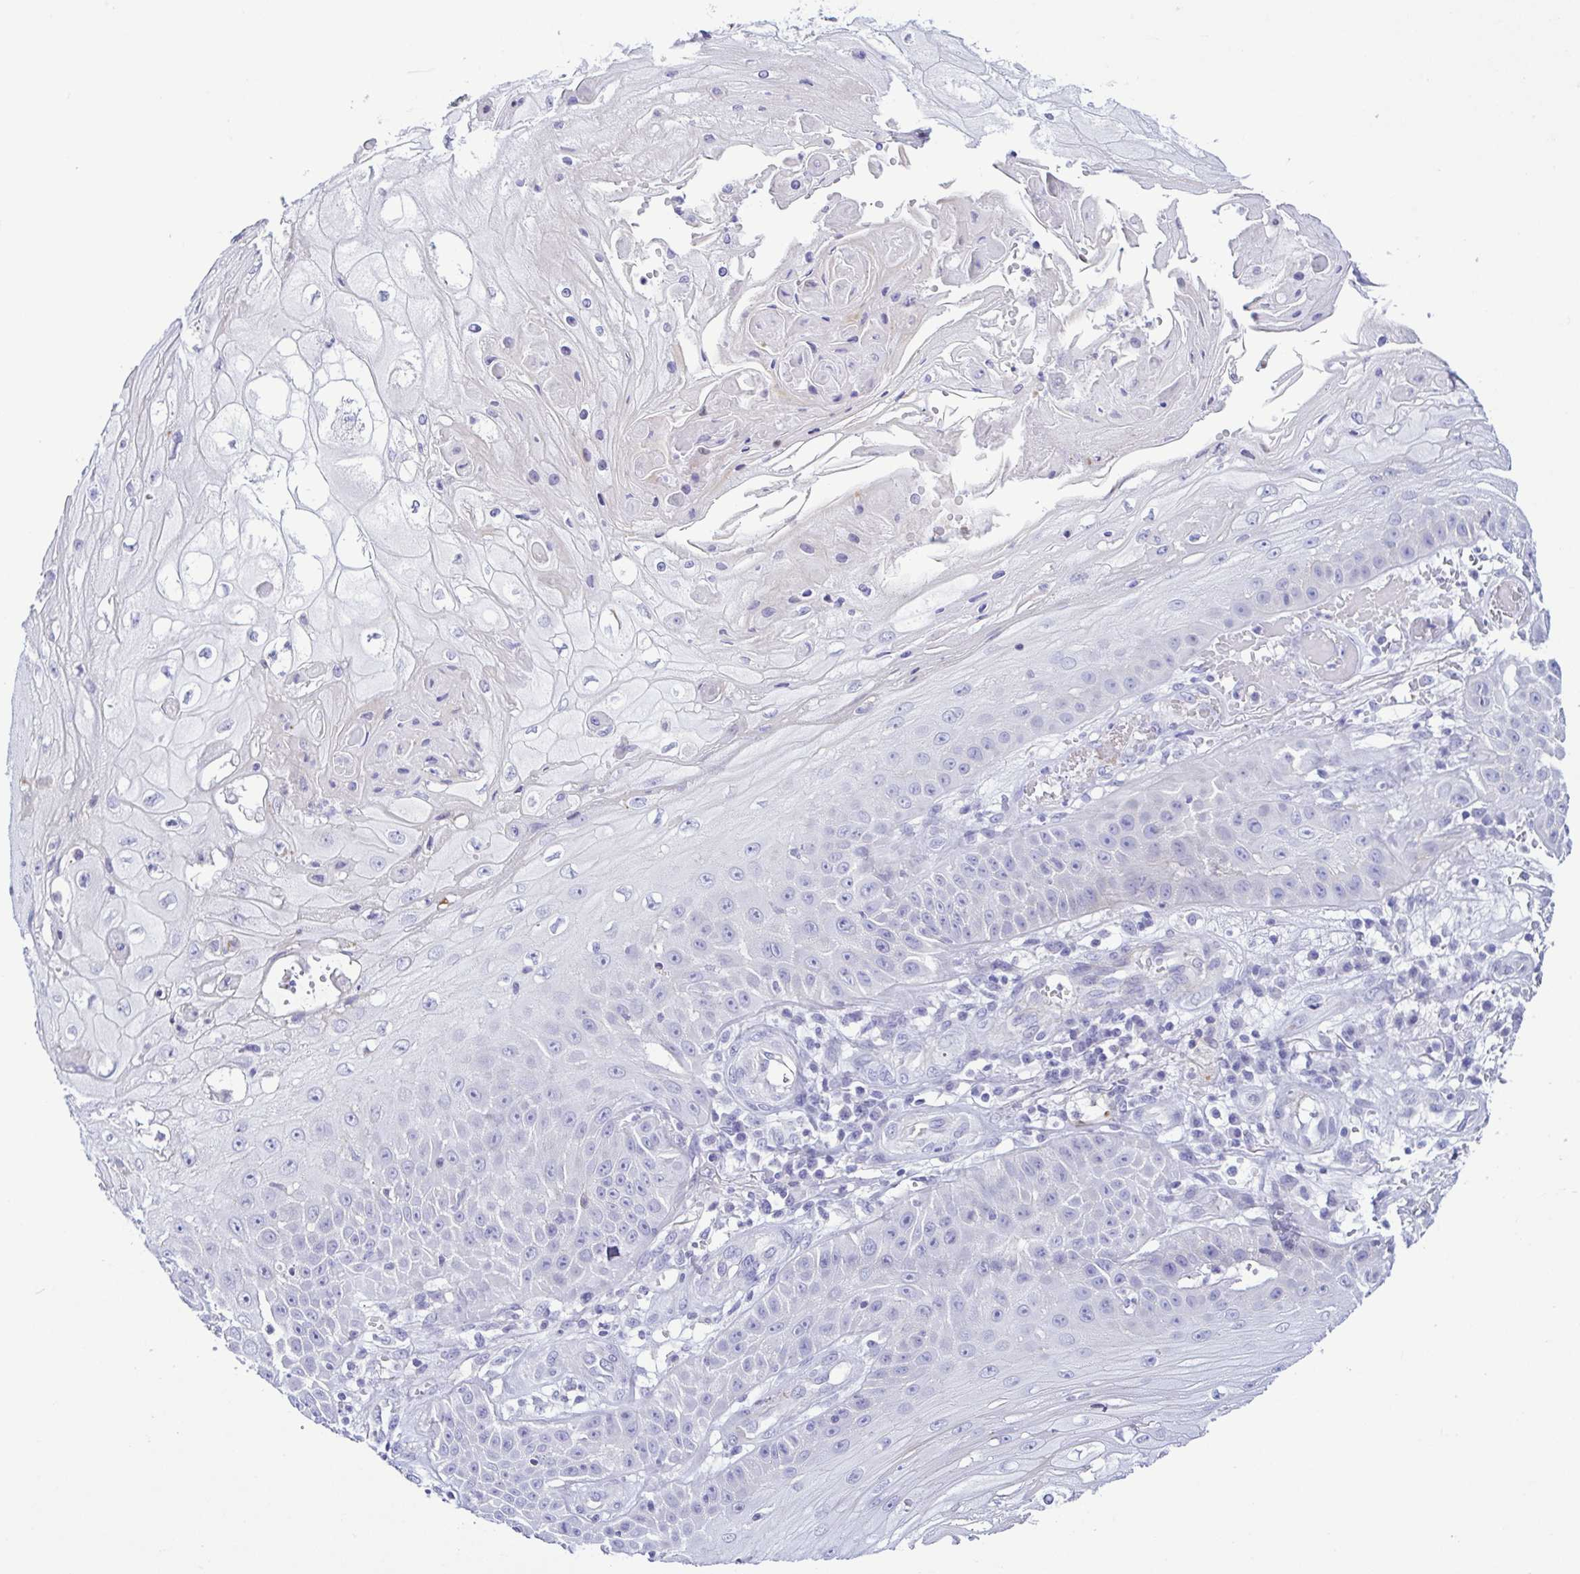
{"staining": {"intensity": "negative", "quantity": "none", "location": "none"}, "tissue": "skin cancer", "cell_type": "Tumor cells", "image_type": "cancer", "snomed": [{"axis": "morphology", "description": "Squamous cell carcinoma, NOS"}, {"axis": "topography", "description": "Skin"}], "caption": "A high-resolution image shows immunohistochemistry (IHC) staining of squamous cell carcinoma (skin), which shows no significant positivity in tumor cells. (DAB IHC, high magnification).", "gene": "GPR182", "patient": {"sex": "male", "age": 70}}